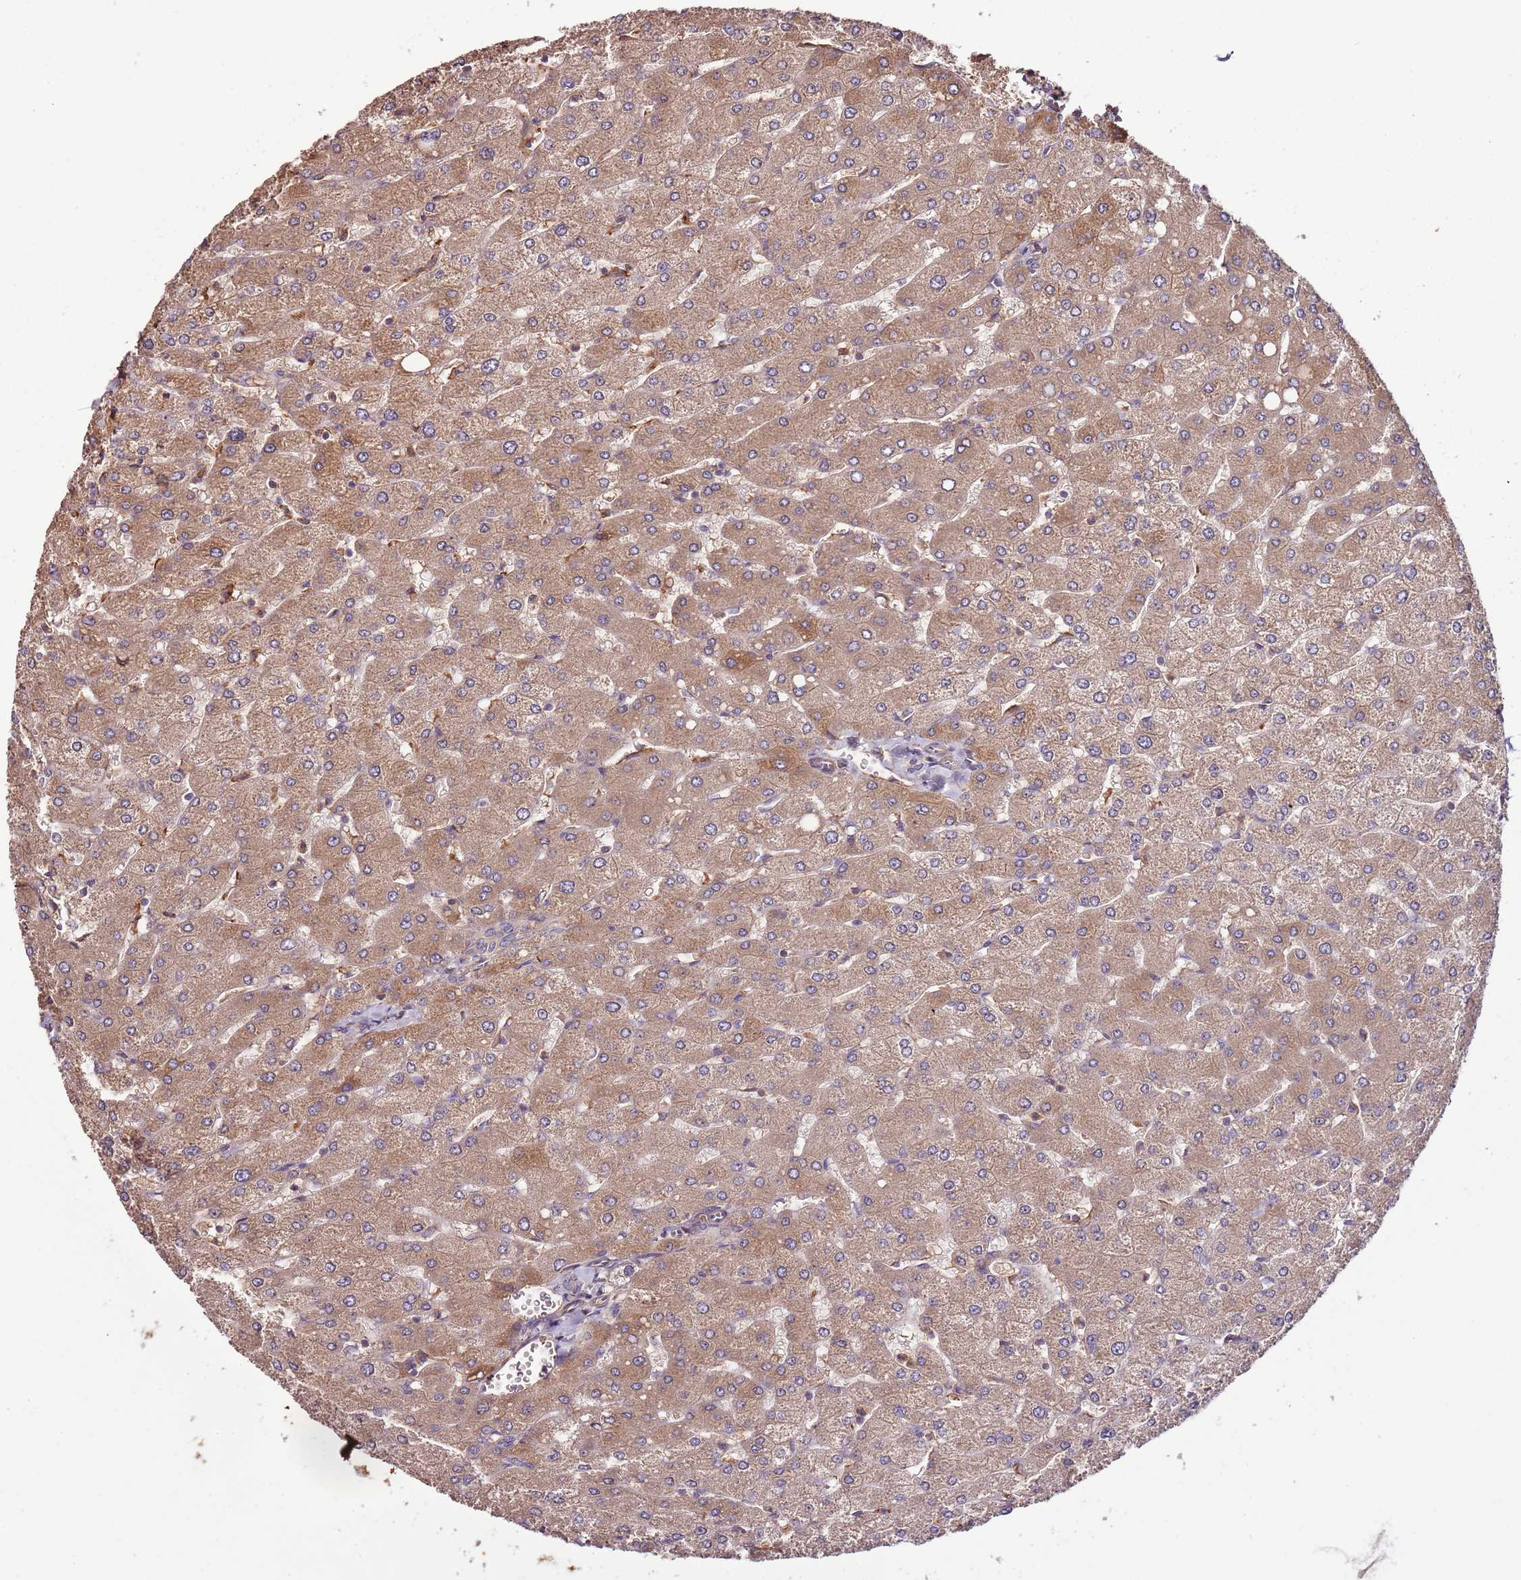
{"staining": {"intensity": "weak", "quantity": "<25%", "location": "cytoplasmic/membranous"}, "tissue": "liver", "cell_type": "Cholangiocytes", "image_type": "normal", "snomed": [{"axis": "morphology", "description": "Normal tissue, NOS"}, {"axis": "topography", "description": "Liver"}], "caption": "Image shows no protein positivity in cholangiocytes of unremarkable liver. The staining was performed using DAB (3,3'-diaminobenzidine) to visualize the protein expression in brown, while the nuclei were stained in blue with hematoxylin (Magnification: 20x).", "gene": "DENR", "patient": {"sex": "male", "age": 55}}